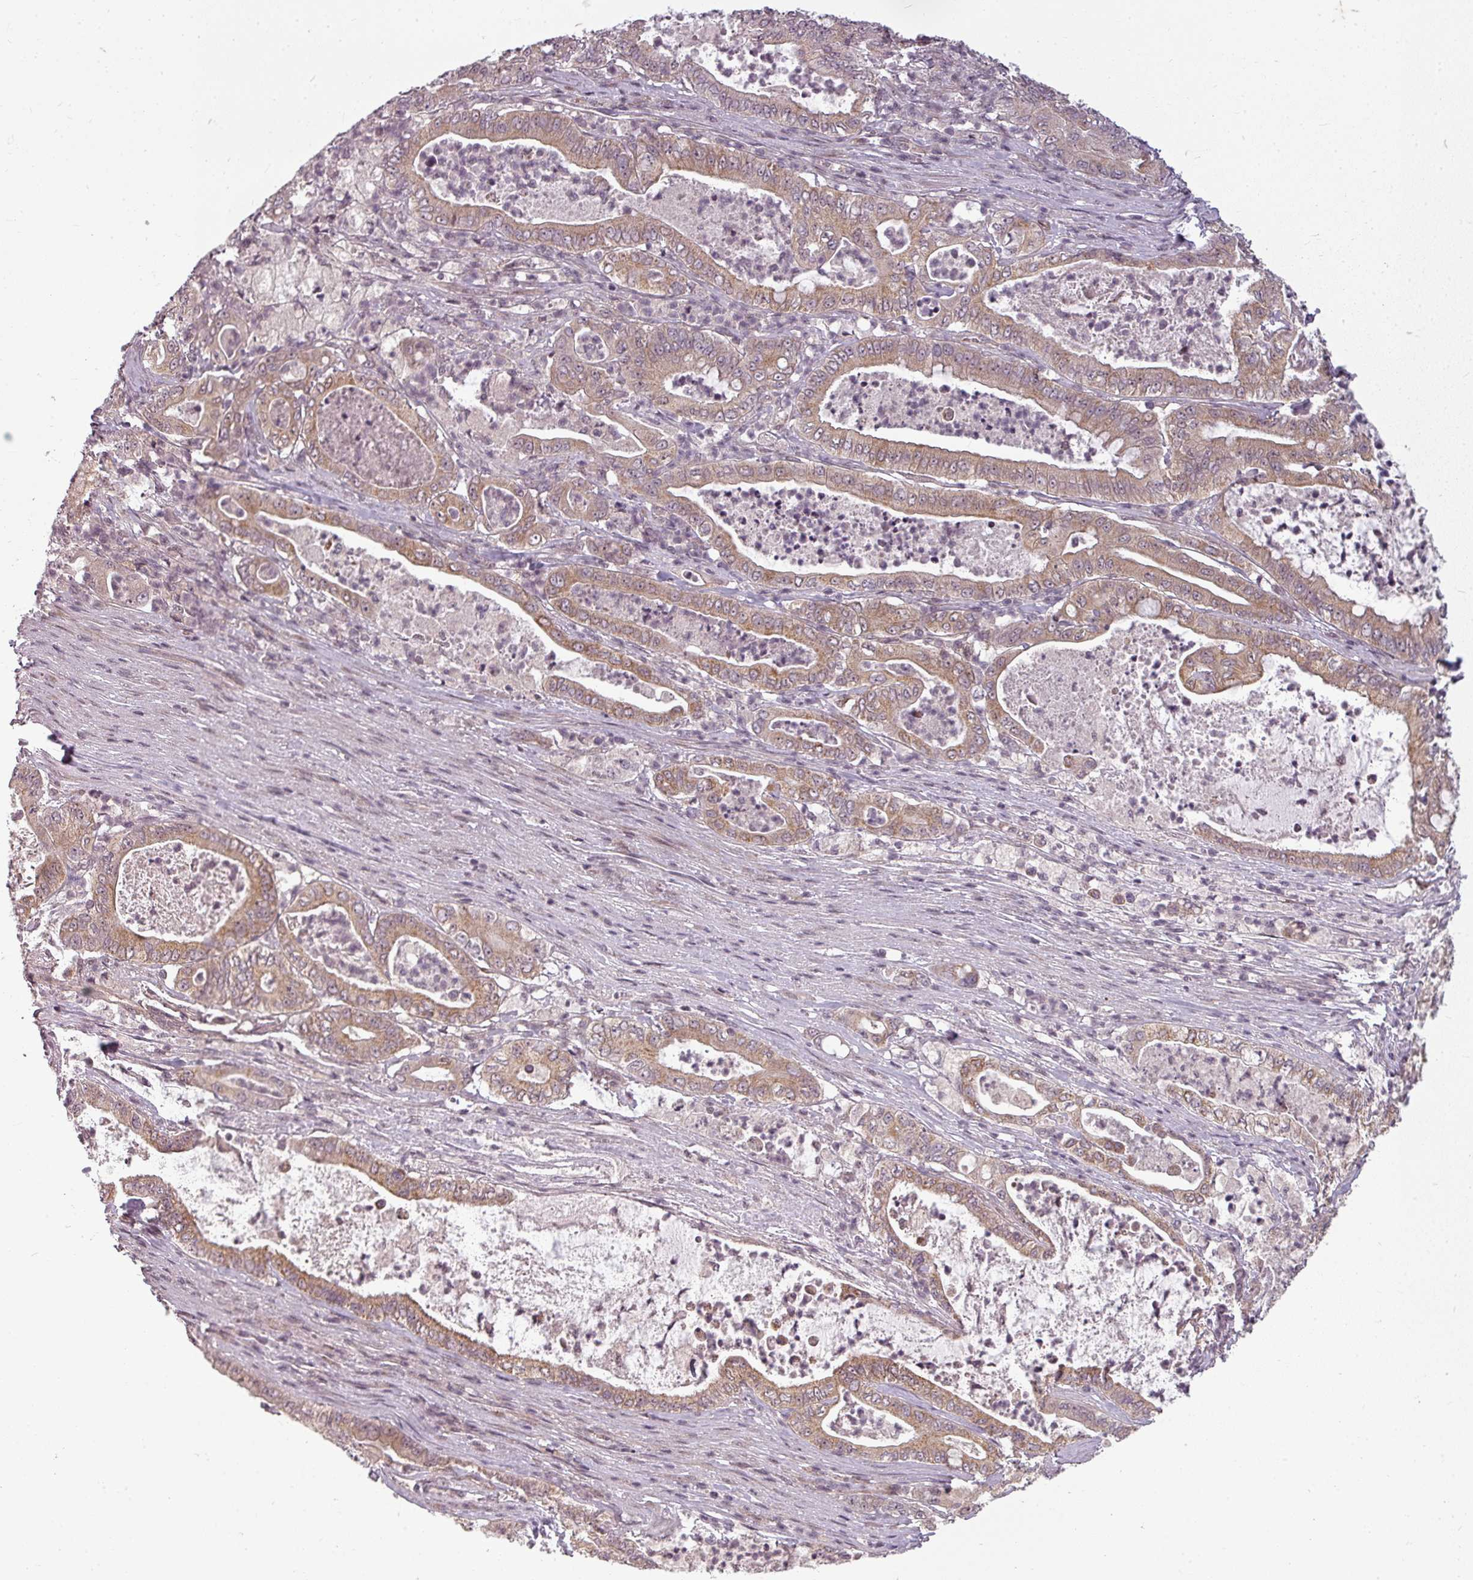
{"staining": {"intensity": "moderate", "quantity": ">75%", "location": "cytoplasmic/membranous"}, "tissue": "pancreatic cancer", "cell_type": "Tumor cells", "image_type": "cancer", "snomed": [{"axis": "morphology", "description": "Adenocarcinoma, NOS"}, {"axis": "topography", "description": "Pancreas"}], "caption": "DAB immunohistochemical staining of human pancreatic cancer reveals moderate cytoplasmic/membranous protein positivity in approximately >75% of tumor cells.", "gene": "CLIC1", "patient": {"sex": "male", "age": 71}}